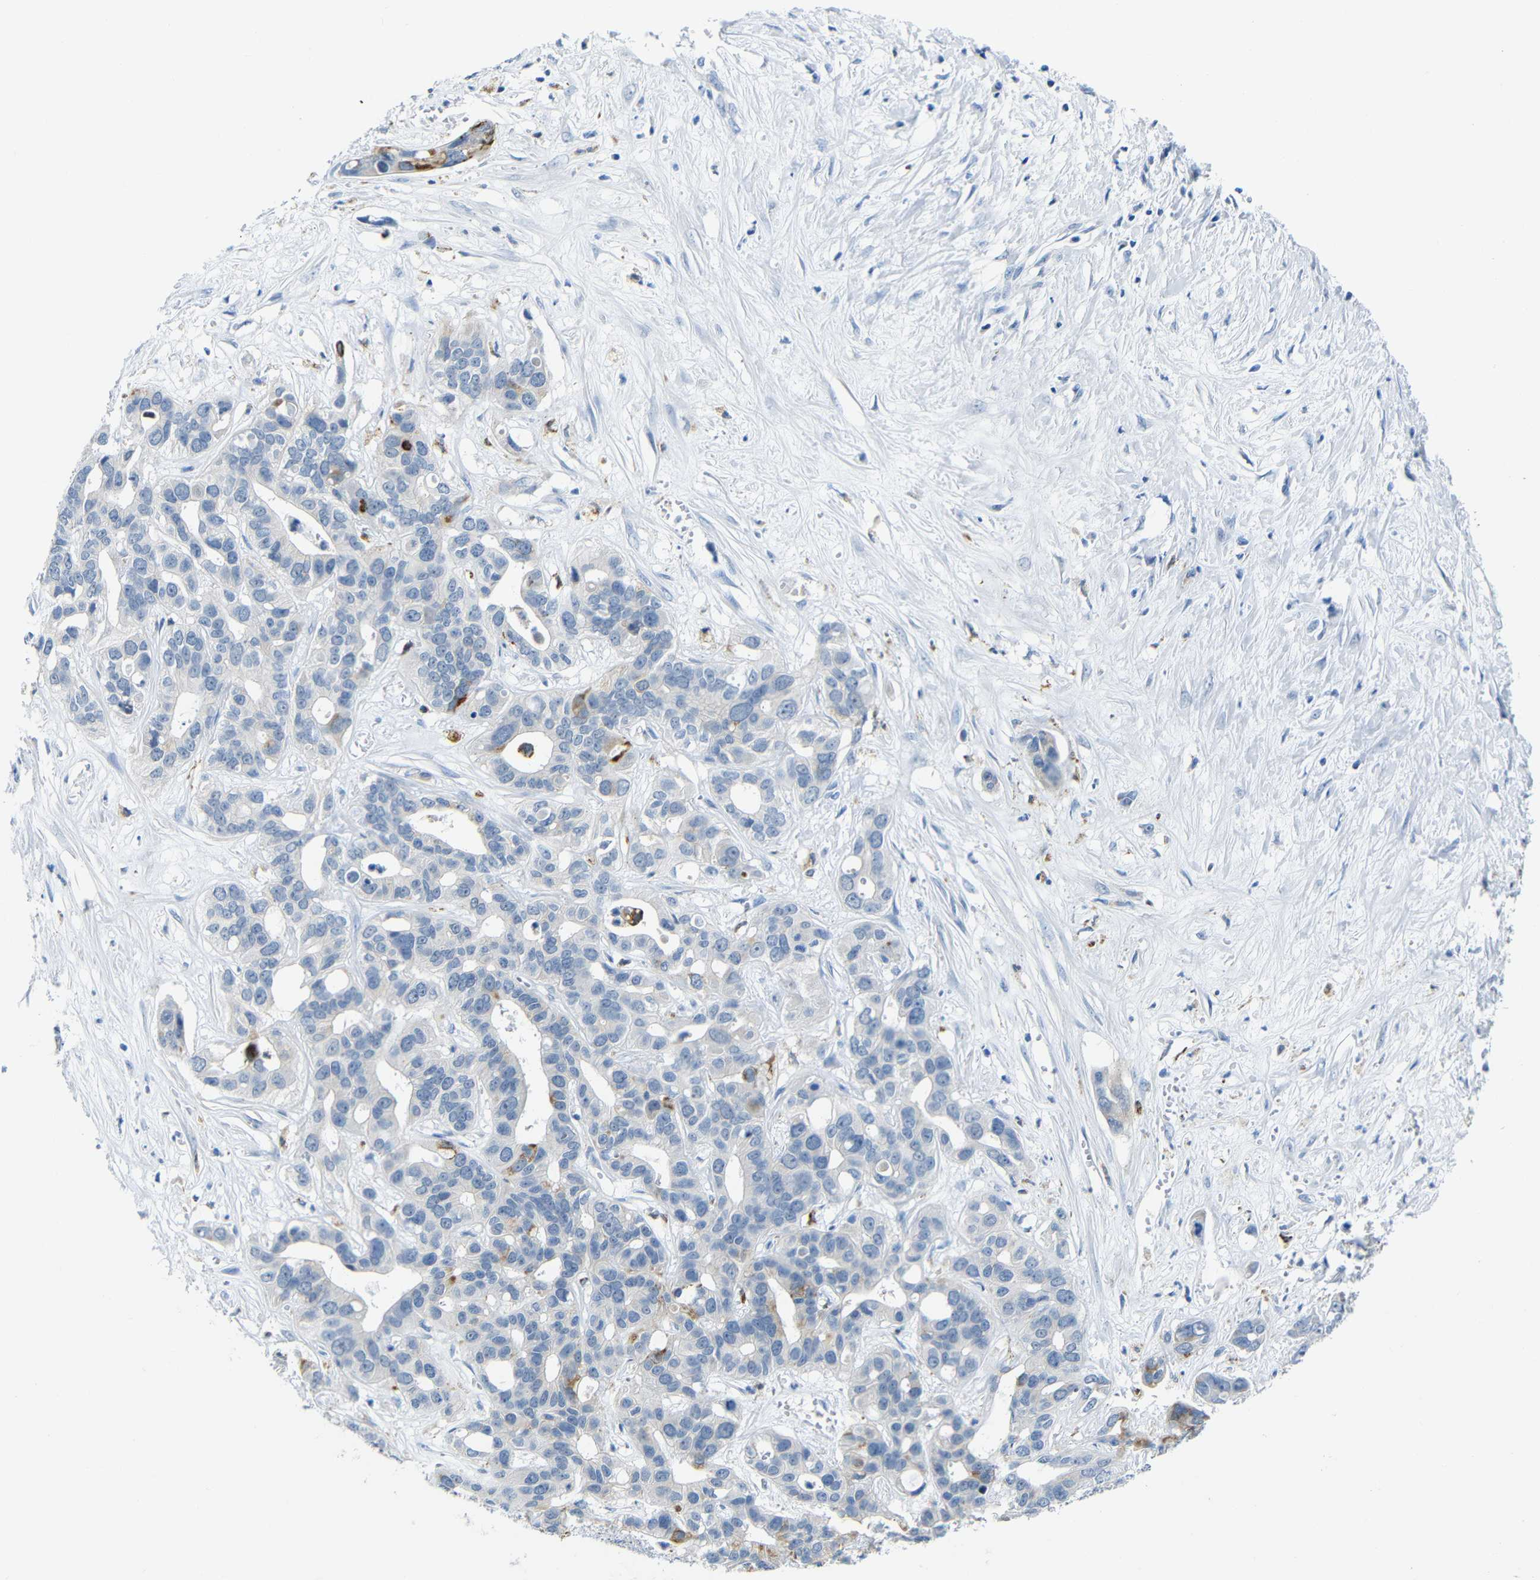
{"staining": {"intensity": "moderate", "quantity": "25%-75%", "location": "cytoplasmic/membranous"}, "tissue": "liver cancer", "cell_type": "Tumor cells", "image_type": "cancer", "snomed": [{"axis": "morphology", "description": "Cholangiocarcinoma"}, {"axis": "topography", "description": "Liver"}], "caption": "Immunohistochemistry (DAB) staining of liver cholangiocarcinoma exhibits moderate cytoplasmic/membranous protein staining in approximately 25%-75% of tumor cells.", "gene": "C15orf48", "patient": {"sex": "female", "age": 65}}